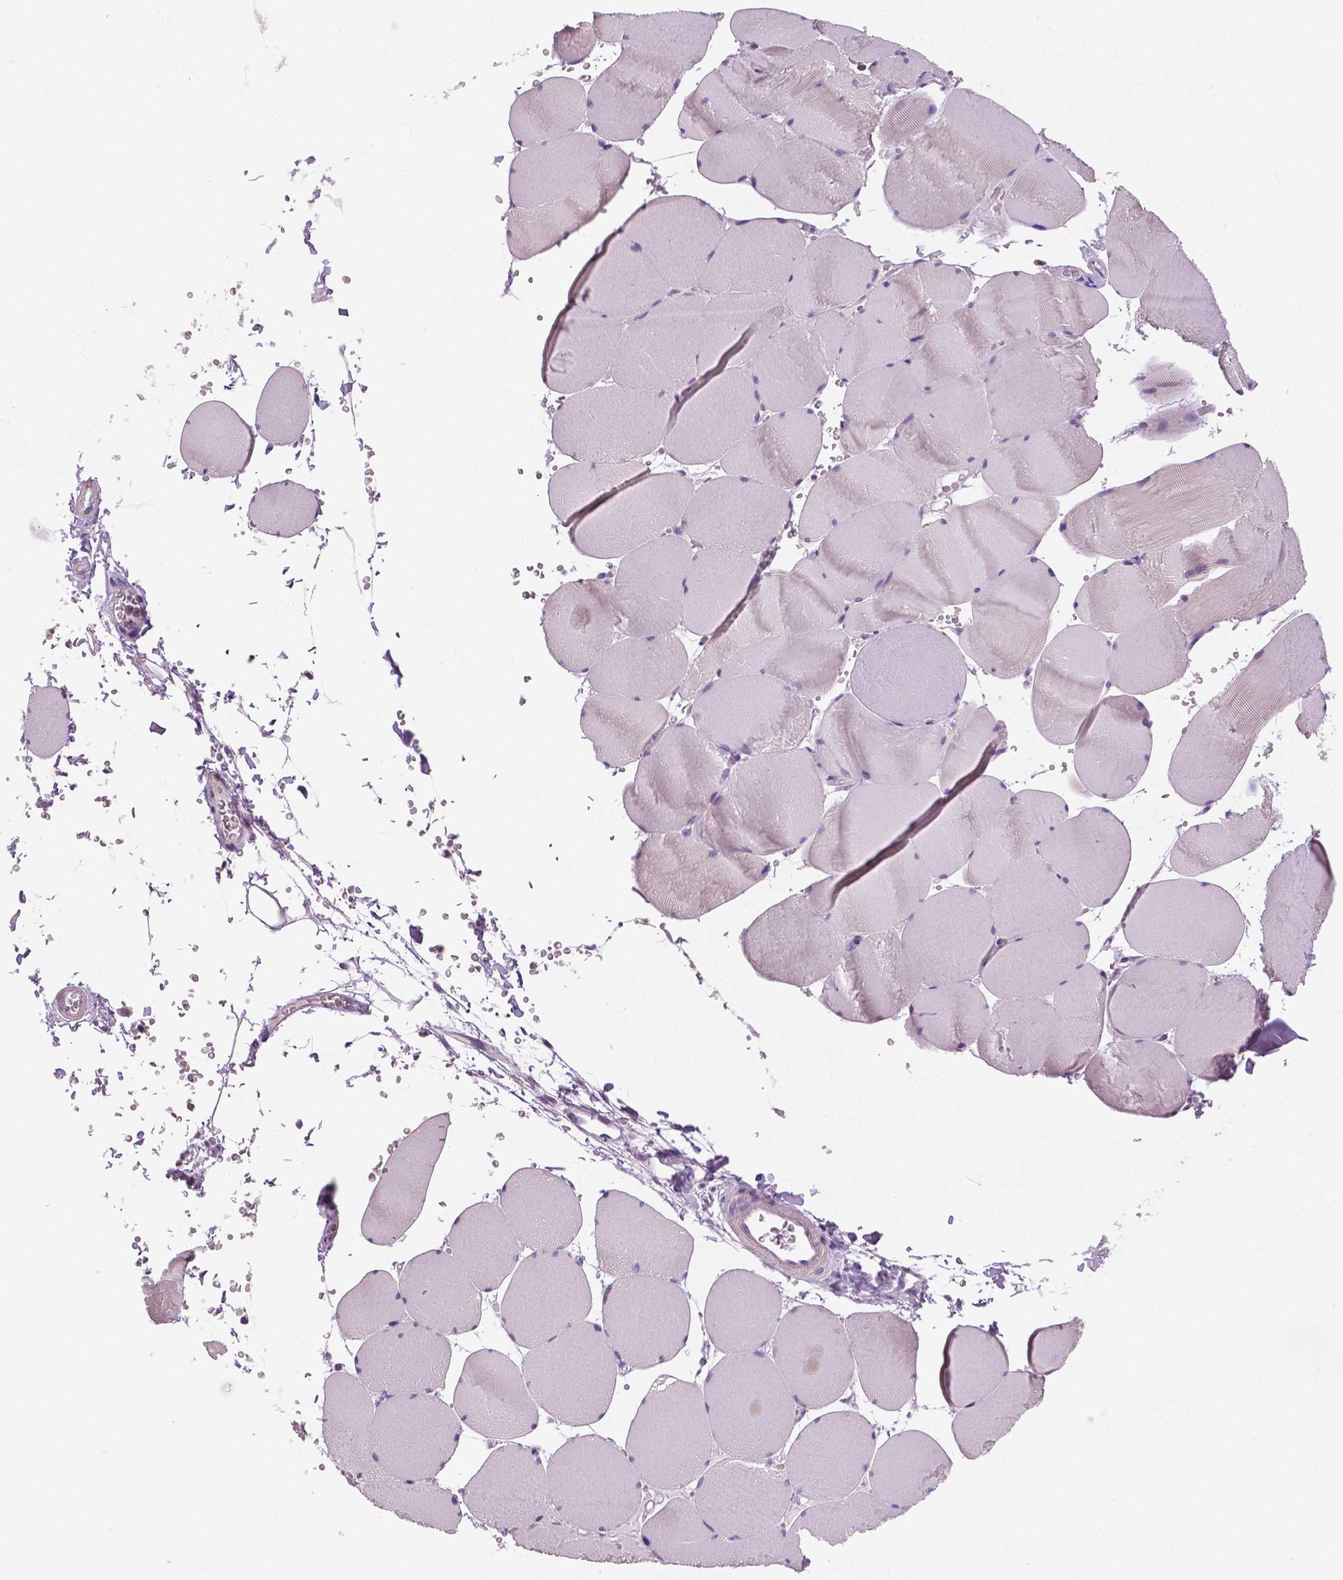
{"staining": {"intensity": "negative", "quantity": "none", "location": "none"}, "tissue": "skeletal muscle", "cell_type": "Myocytes", "image_type": "normal", "snomed": [{"axis": "morphology", "description": "Normal tissue, NOS"}, {"axis": "topography", "description": "Skeletal muscle"}, {"axis": "topography", "description": "Head-Neck"}], "caption": "A micrograph of skeletal muscle stained for a protein shows no brown staining in myocytes. (DAB (3,3'-diaminobenzidine) immunohistochemistry (IHC) with hematoxylin counter stain).", "gene": "DNAH12", "patient": {"sex": "male", "age": 66}}